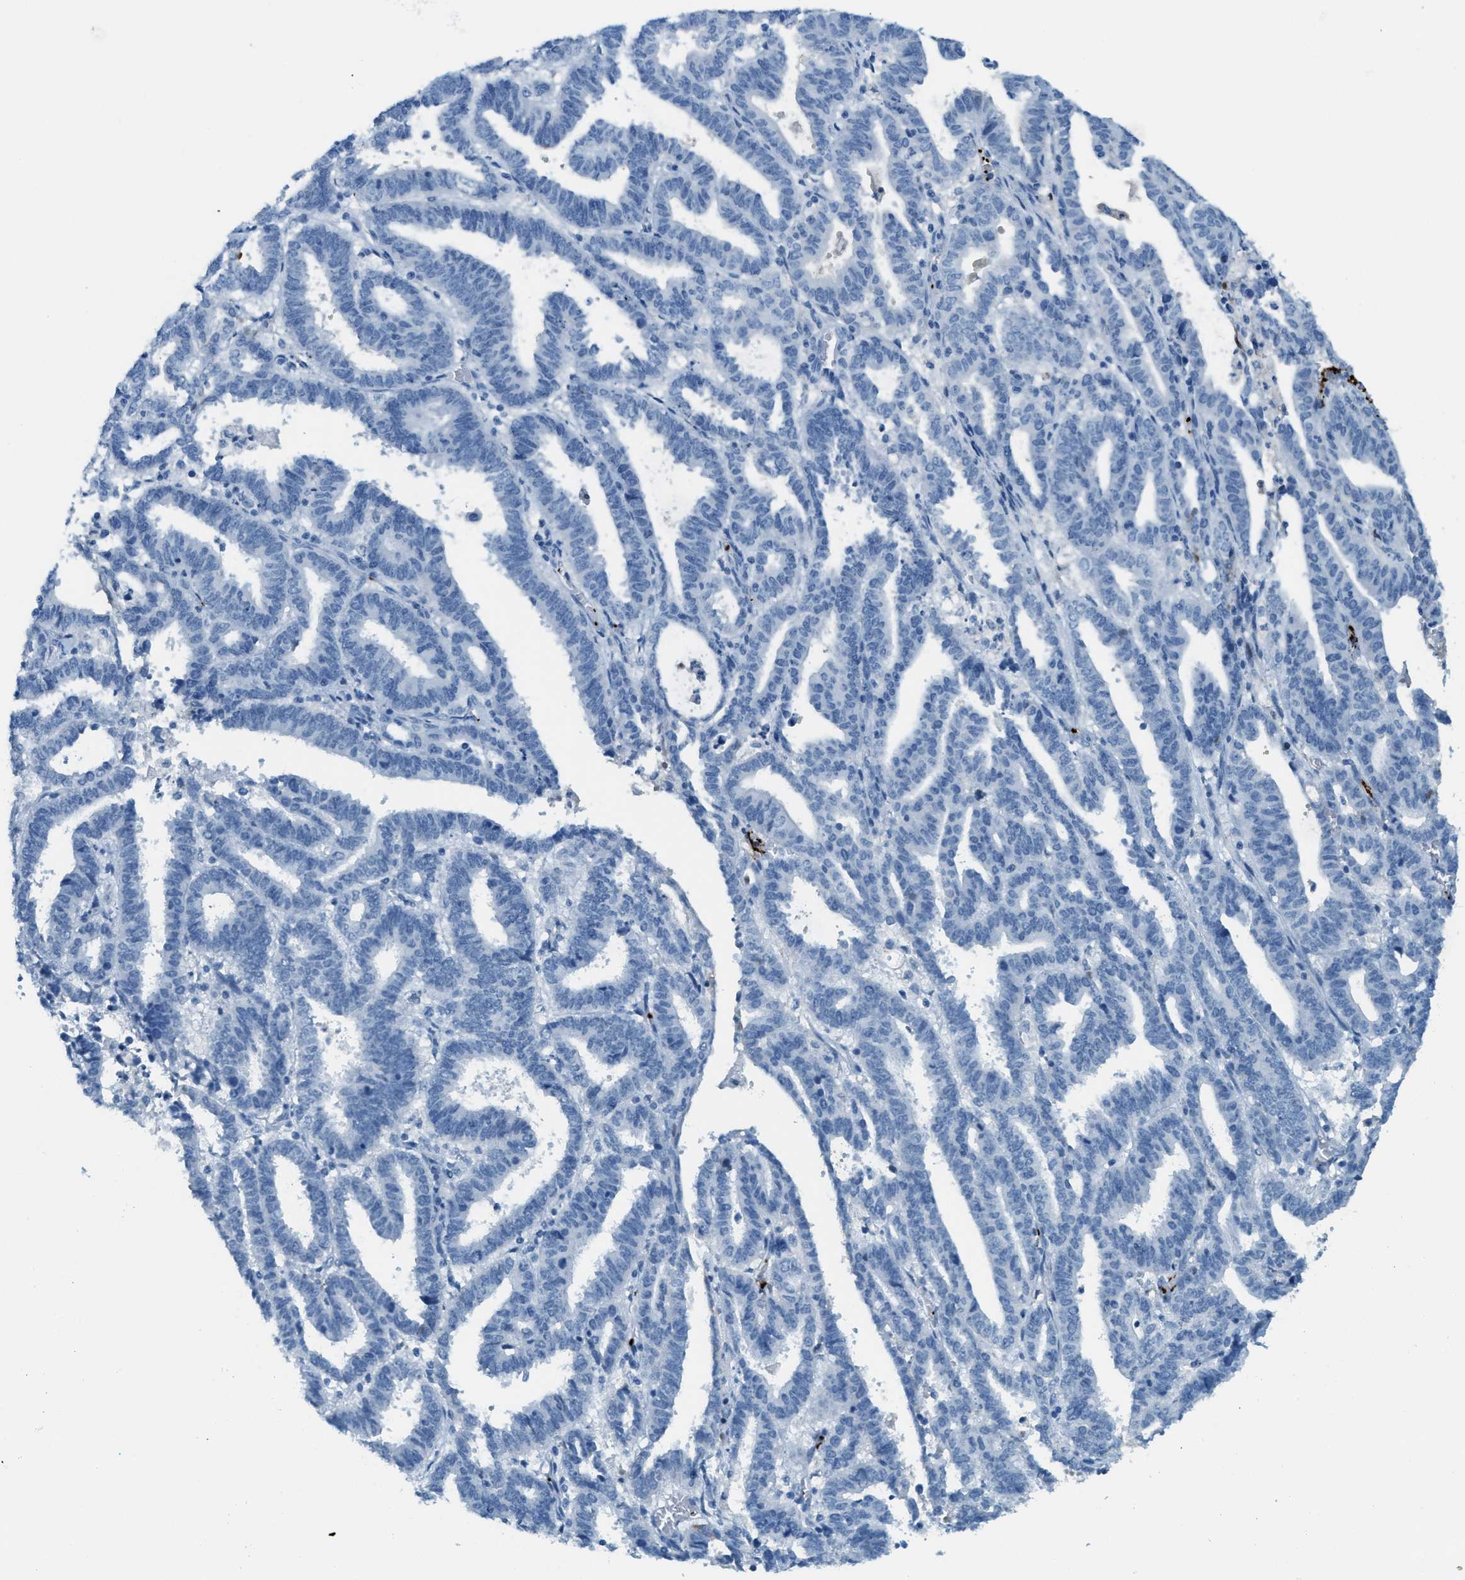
{"staining": {"intensity": "negative", "quantity": "none", "location": "none"}, "tissue": "endometrial cancer", "cell_type": "Tumor cells", "image_type": "cancer", "snomed": [{"axis": "morphology", "description": "Adenocarcinoma, NOS"}, {"axis": "topography", "description": "Uterus"}], "caption": "The immunohistochemistry (IHC) micrograph has no significant staining in tumor cells of endometrial cancer tissue.", "gene": "PPBP", "patient": {"sex": "female", "age": 83}}